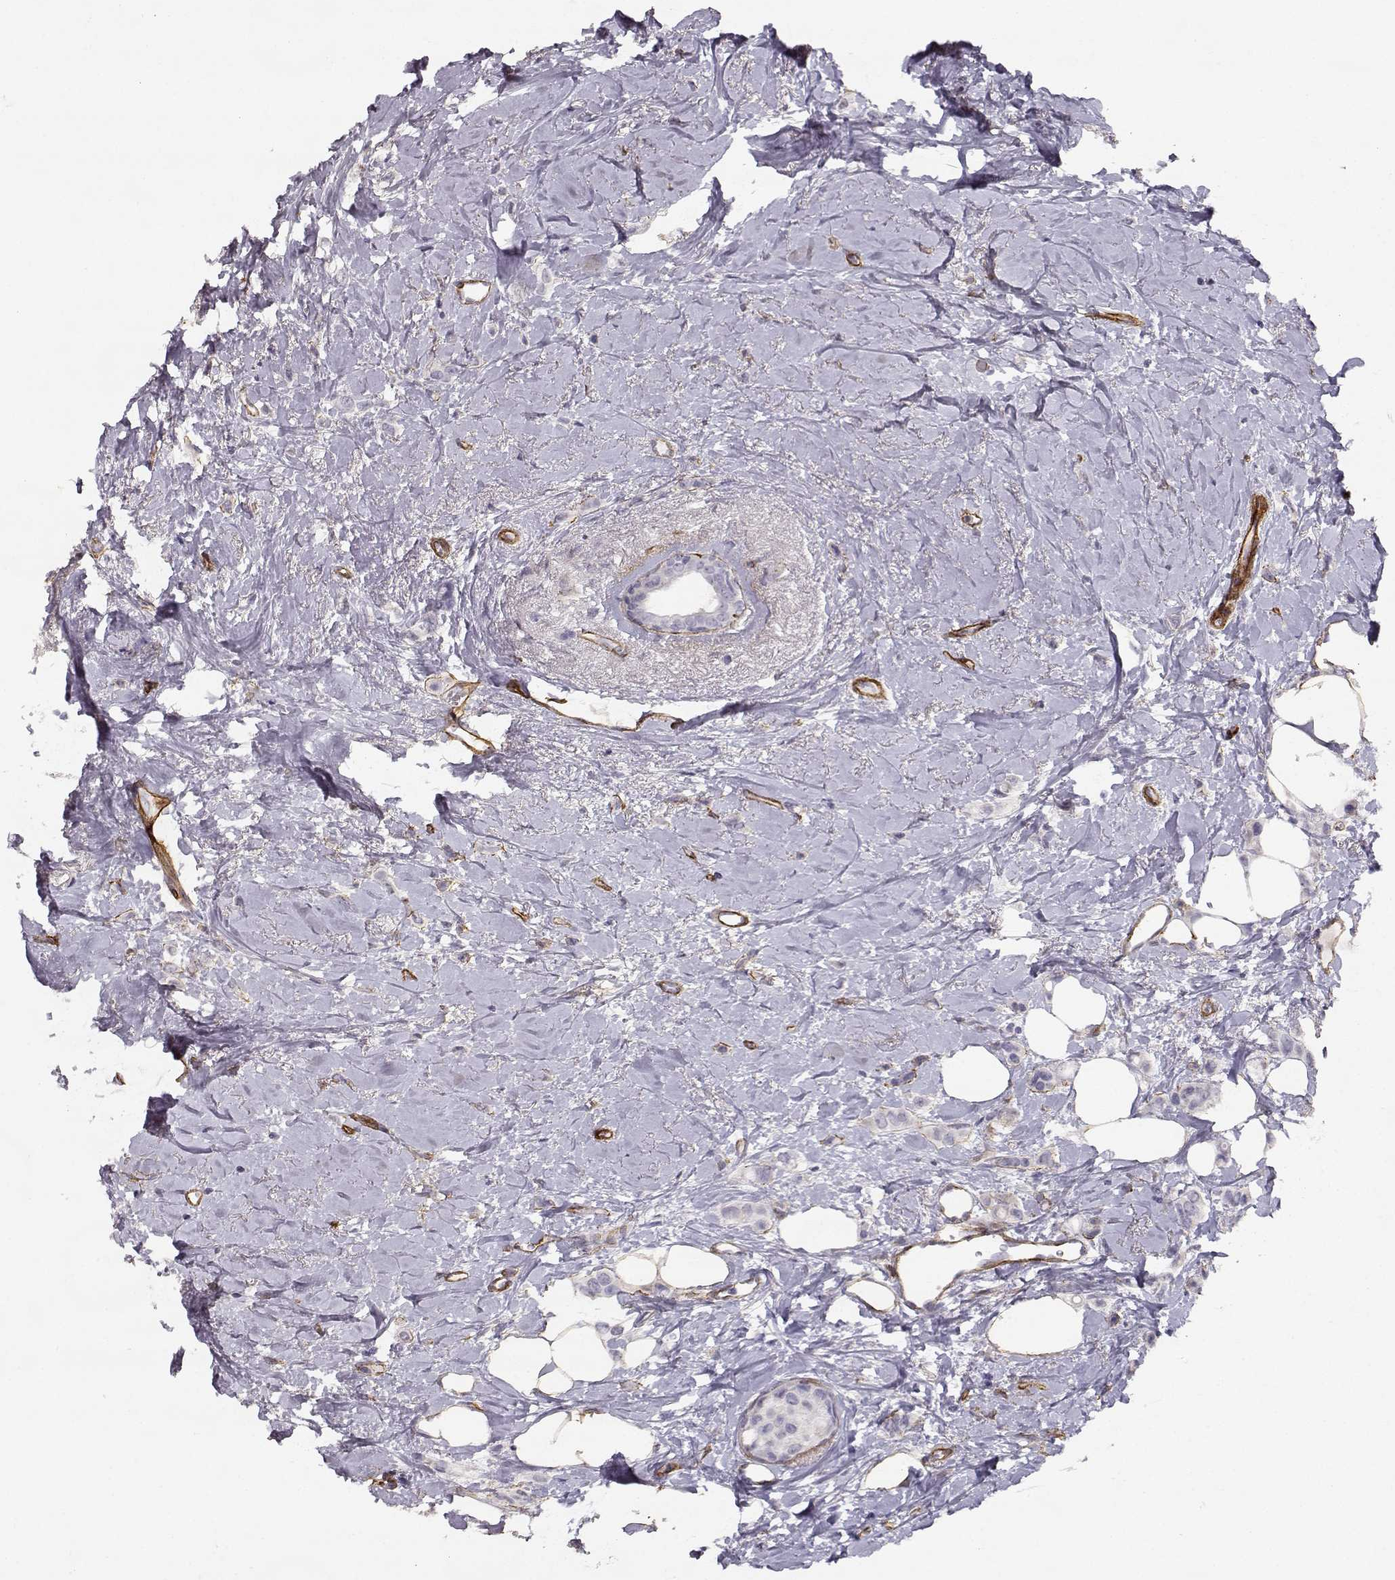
{"staining": {"intensity": "negative", "quantity": "none", "location": "none"}, "tissue": "breast cancer", "cell_type": "Tumor cells", "image_type": "cancer", "snomed": [{"axis": "morphology", "description": "Lobular carcinoma"}, {"axis": "topography", "description": "Breast"}], "caption": "Immunohistochemical staining of lobular carcinoma (breast) shows no significant positivity in tumor cells.", "gene": "LAMC1", "patient": {"sex": "female", "age": 66}}